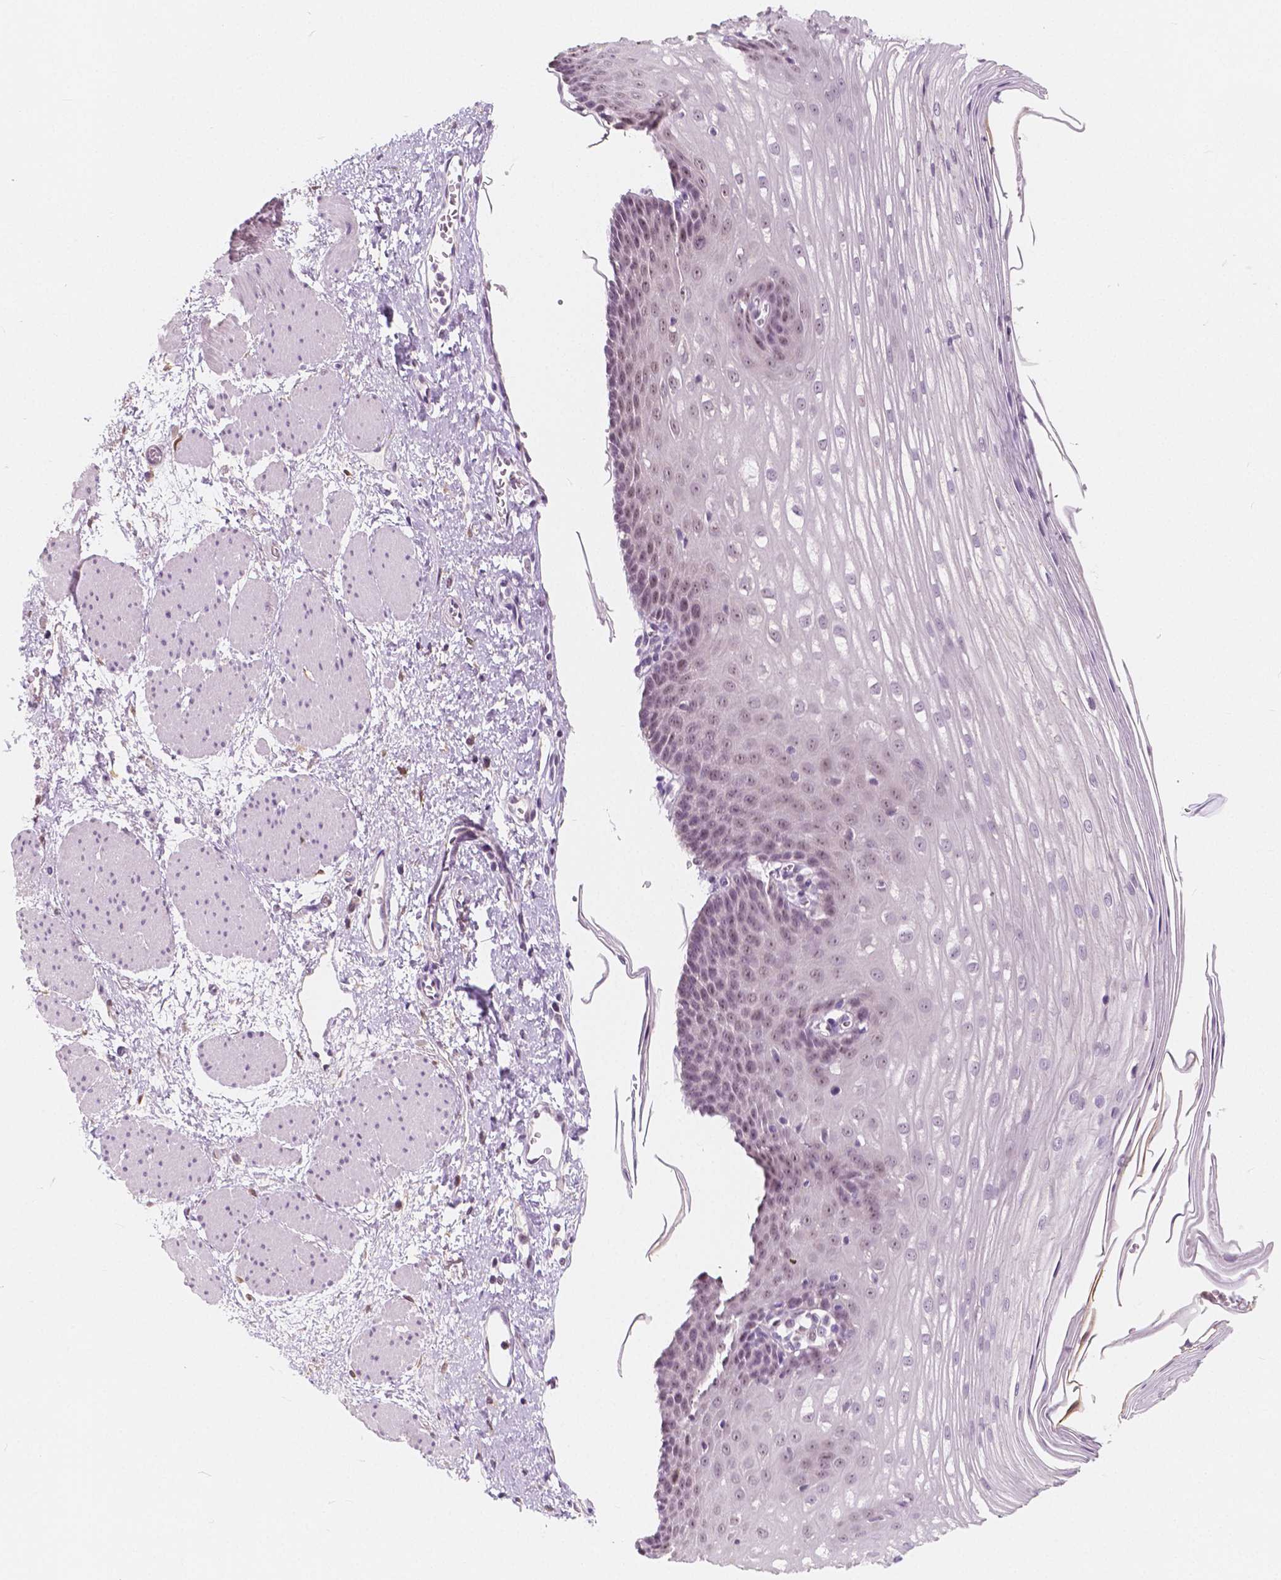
{"staining": {"intensity": "moderate", "quantity": "25%-75%", "location": "nuclear"}, "tissue": "esophagus", "cell_type": "Squamous epithelial cells", "image_type": "normal", "snomed": [{"axis": "morphology", "description": "Normal tissue, NOS"}, {"axis": "topography", "description": "Esophagus"}], "caption": "Moderate nuclear staining for a protein is appreciated in approximately 25%-75% of squamous epithelial cells of unremarkable esophagus using IHC.", "gene": "NOLC1", "patient": {"sex": "male", "age": 62}}